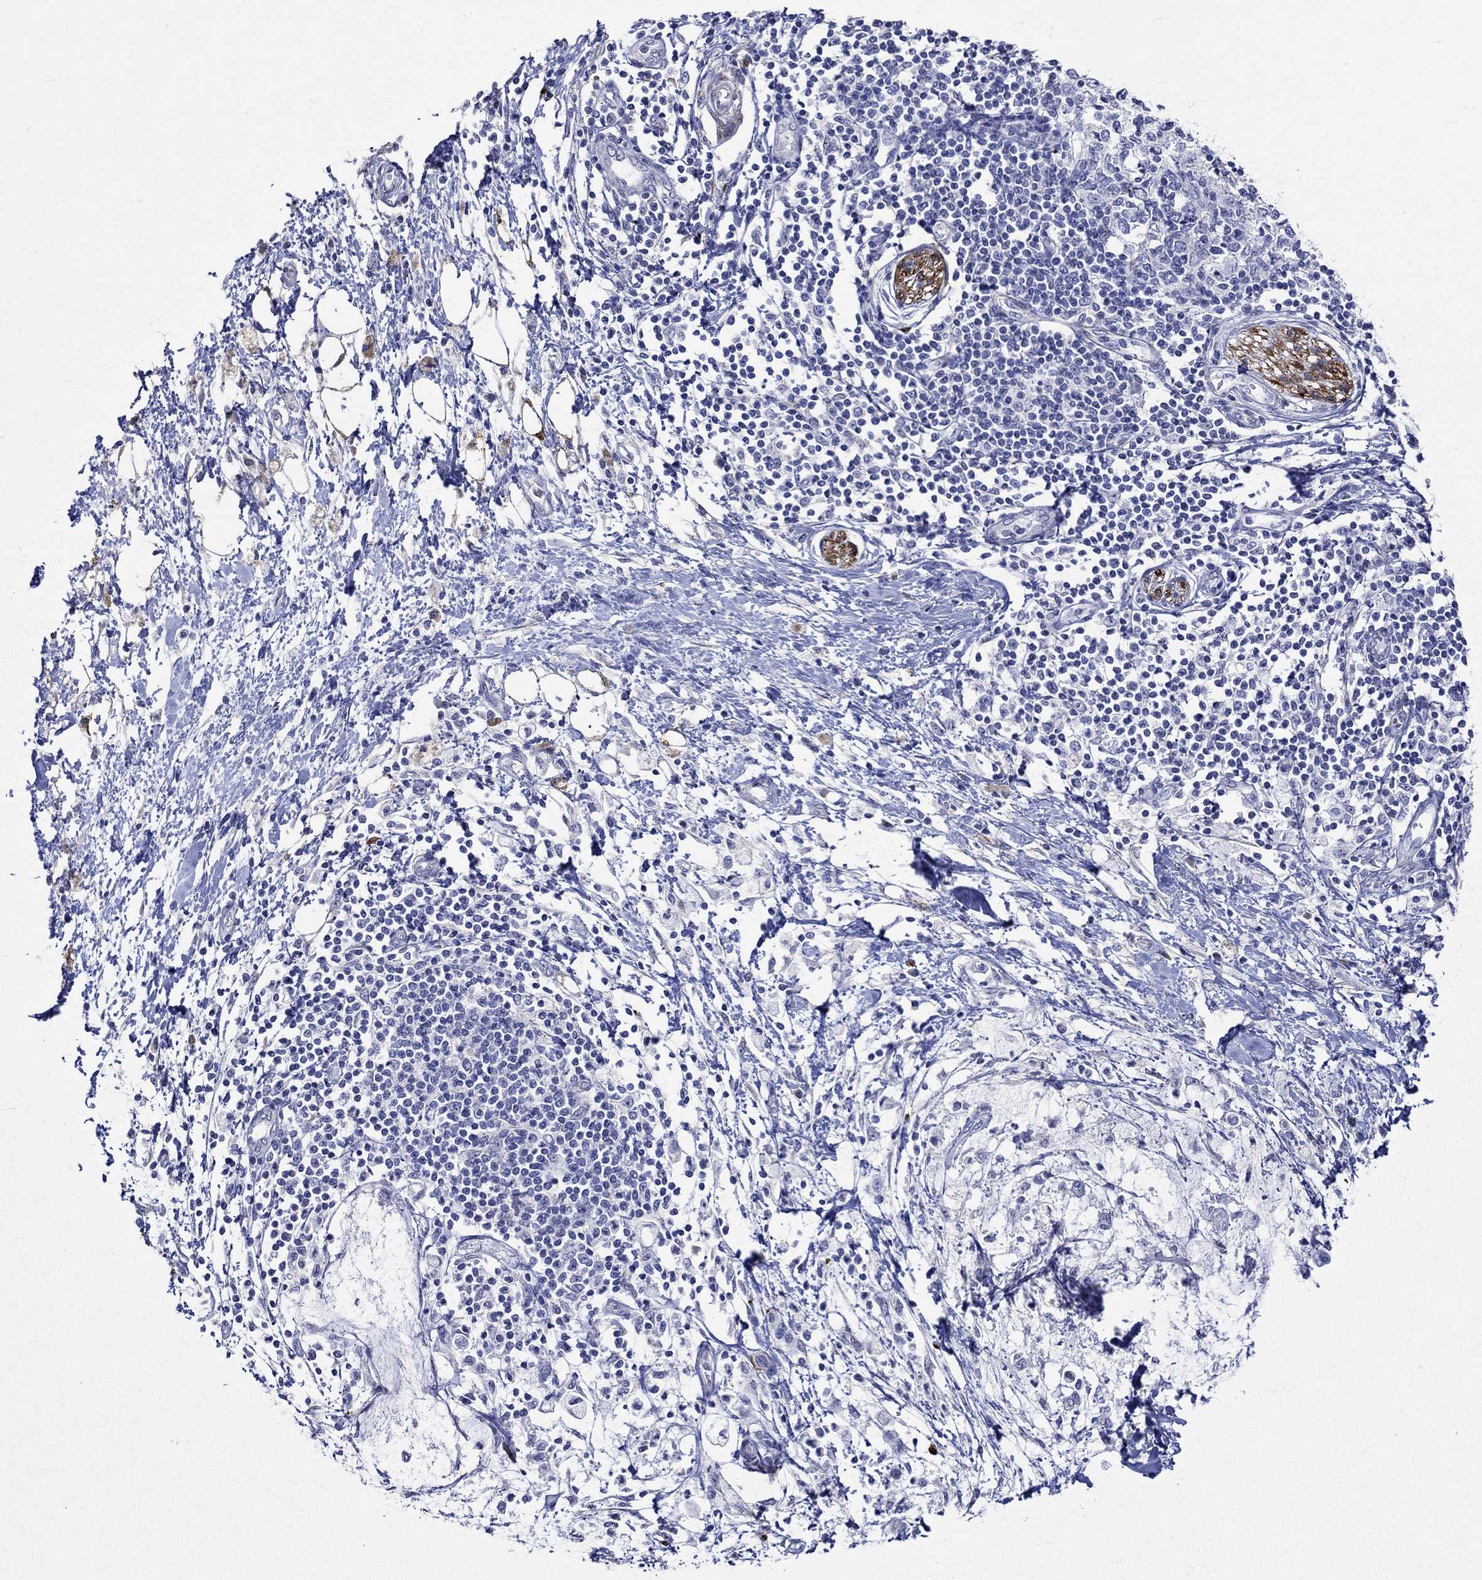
{"staining": {"intensity": "negative", "quantity": "none", "location": "none"}, "tissue": "pancreatic cancer", "cell_type": "Tumor cells", "image_type": "cancer", "snomed": [{"axis": "morphology", "description": "Normal tissue, NOS"}, {"axis": "morphology", "description": "Adenocarcinoma, NOS"}, {"axis": "topography", "description": "Pancreas"}, {"axis": "topography", "description": "Duodenum"}], "caption": "Human pancreatic cancer stained for a protein using immunohistochemistry (IHC) exhibits no staining in tumor cells.", "gene": "CRYAB", "patient": {"sex": "female", "age": 60}}